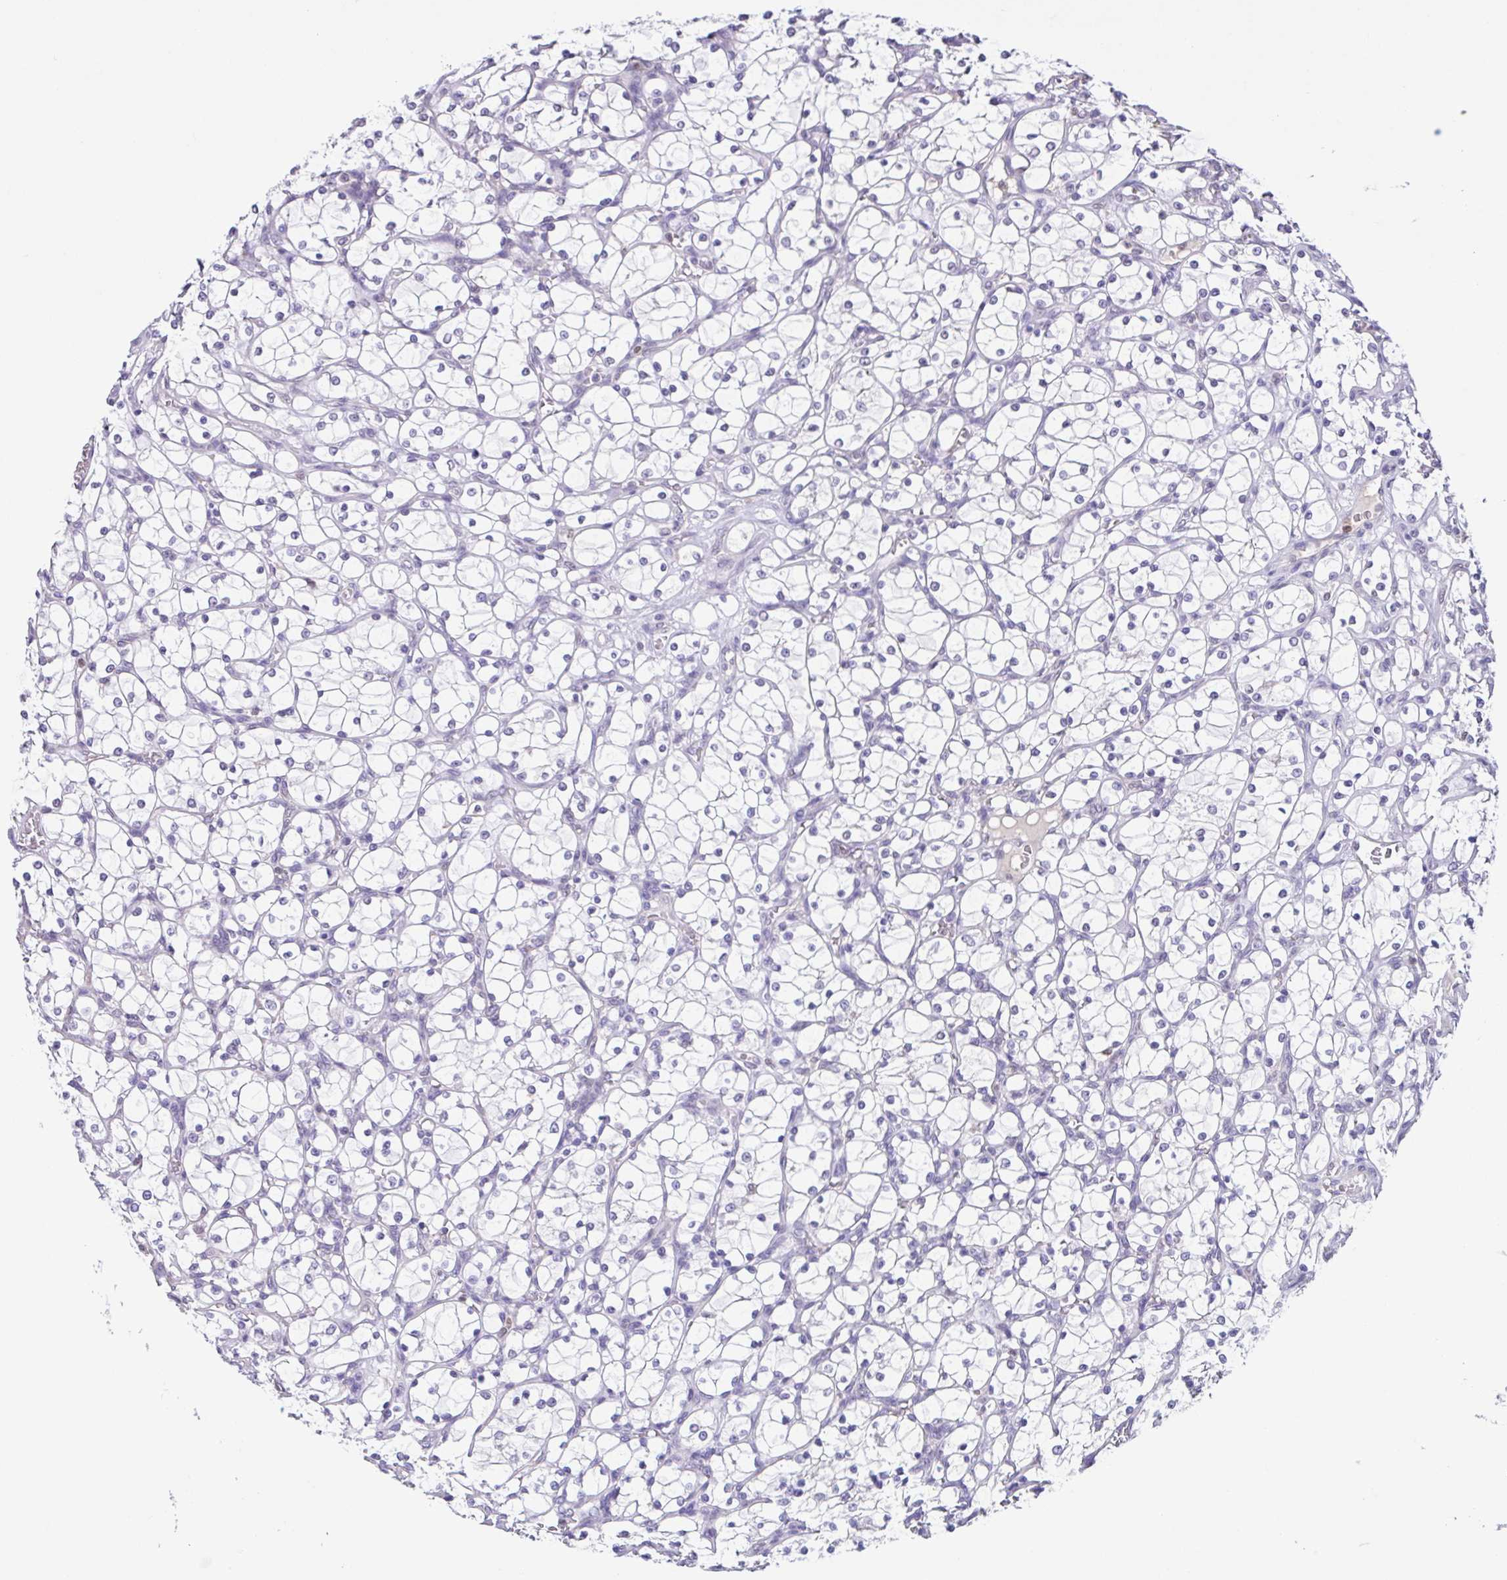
{"staining": {"intensity": "negative", "quantity": "none", "location": "none"}, "tissue": "renal cancer", "cell_type": "Tumor cells", "image_type": "cancer", "snomed": [{"axis": "morphology", "description": "Adenocarcinoma, NOS"}, {"axis": "topography", "description": "Kidney"}], "caption": "IHC photomicrograph of neoplastic tissue: human renal cancer (adenocarcinoma) stained with DAB (3,3'-diaminobenzidine) shows no significant protein positivity in tumor cells. (DAB IHC visualized using brightfield microscopy, high magnification).", "gene": "ACTRT3", "patient": {"sex": "female", "age": 69}}